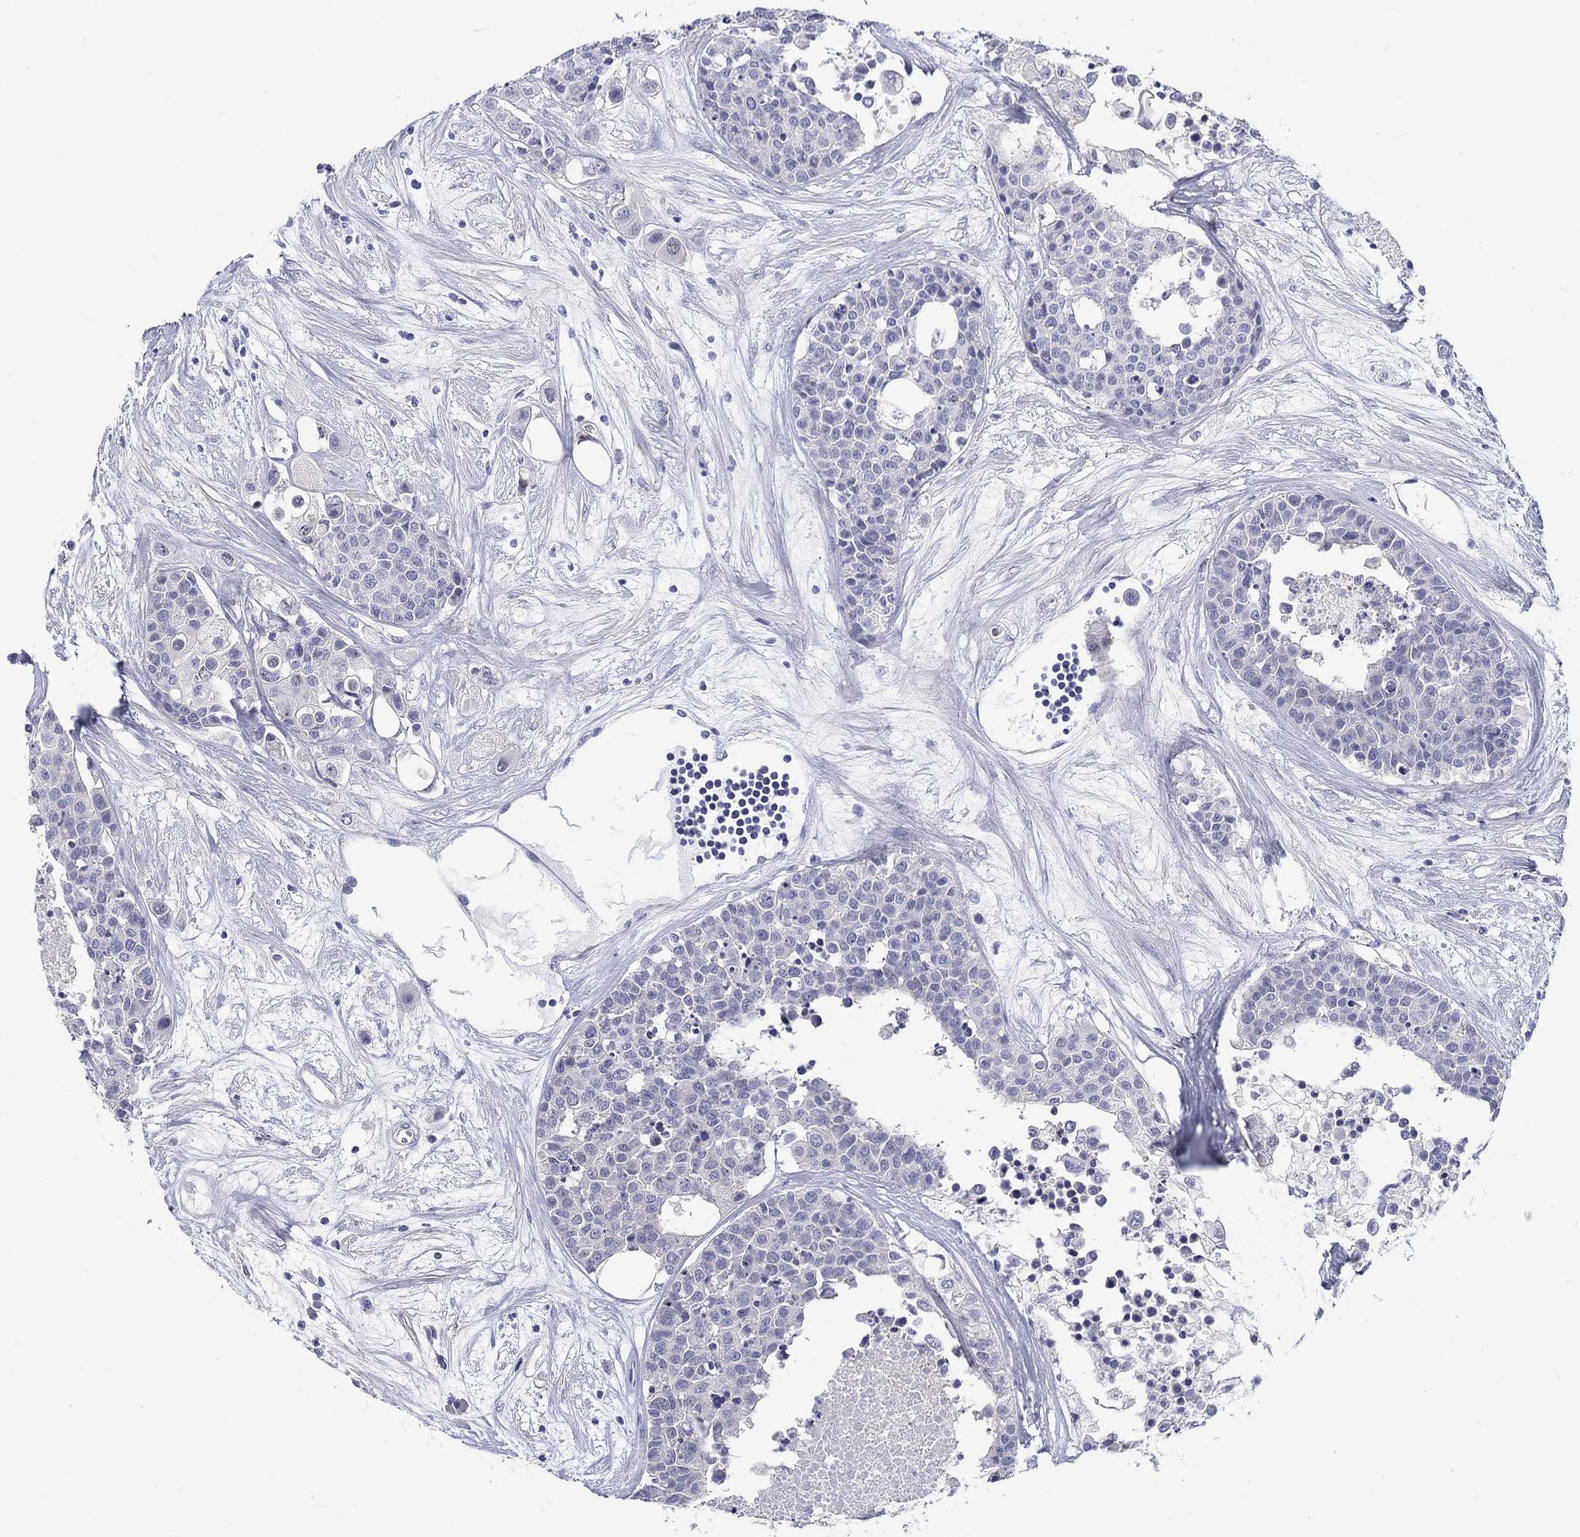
{"staining": {"intensity": "negative", "quantity": "none", "location": "none"}, "tissue": "carcinoid", "cell_type": "Tumor cells", "image_type": "cancer", "snomed": [{"axis": "morphology", "description": "Carcinoid, malignant, NOS"}, {"axis": "topography", "description": "Colon"}], "caption": "Immunohistochemical staining of carcinoid (malignant) displays no significant expression in tumor cells. (Stains: DAB (3,3'-diaminobenzidine) IHC with hematoxylin counter stain, Microscopy: brightfield microscopy at high magnification).", "gene": "CRYGD", "patient": {"sex": "male", "age": 81}}